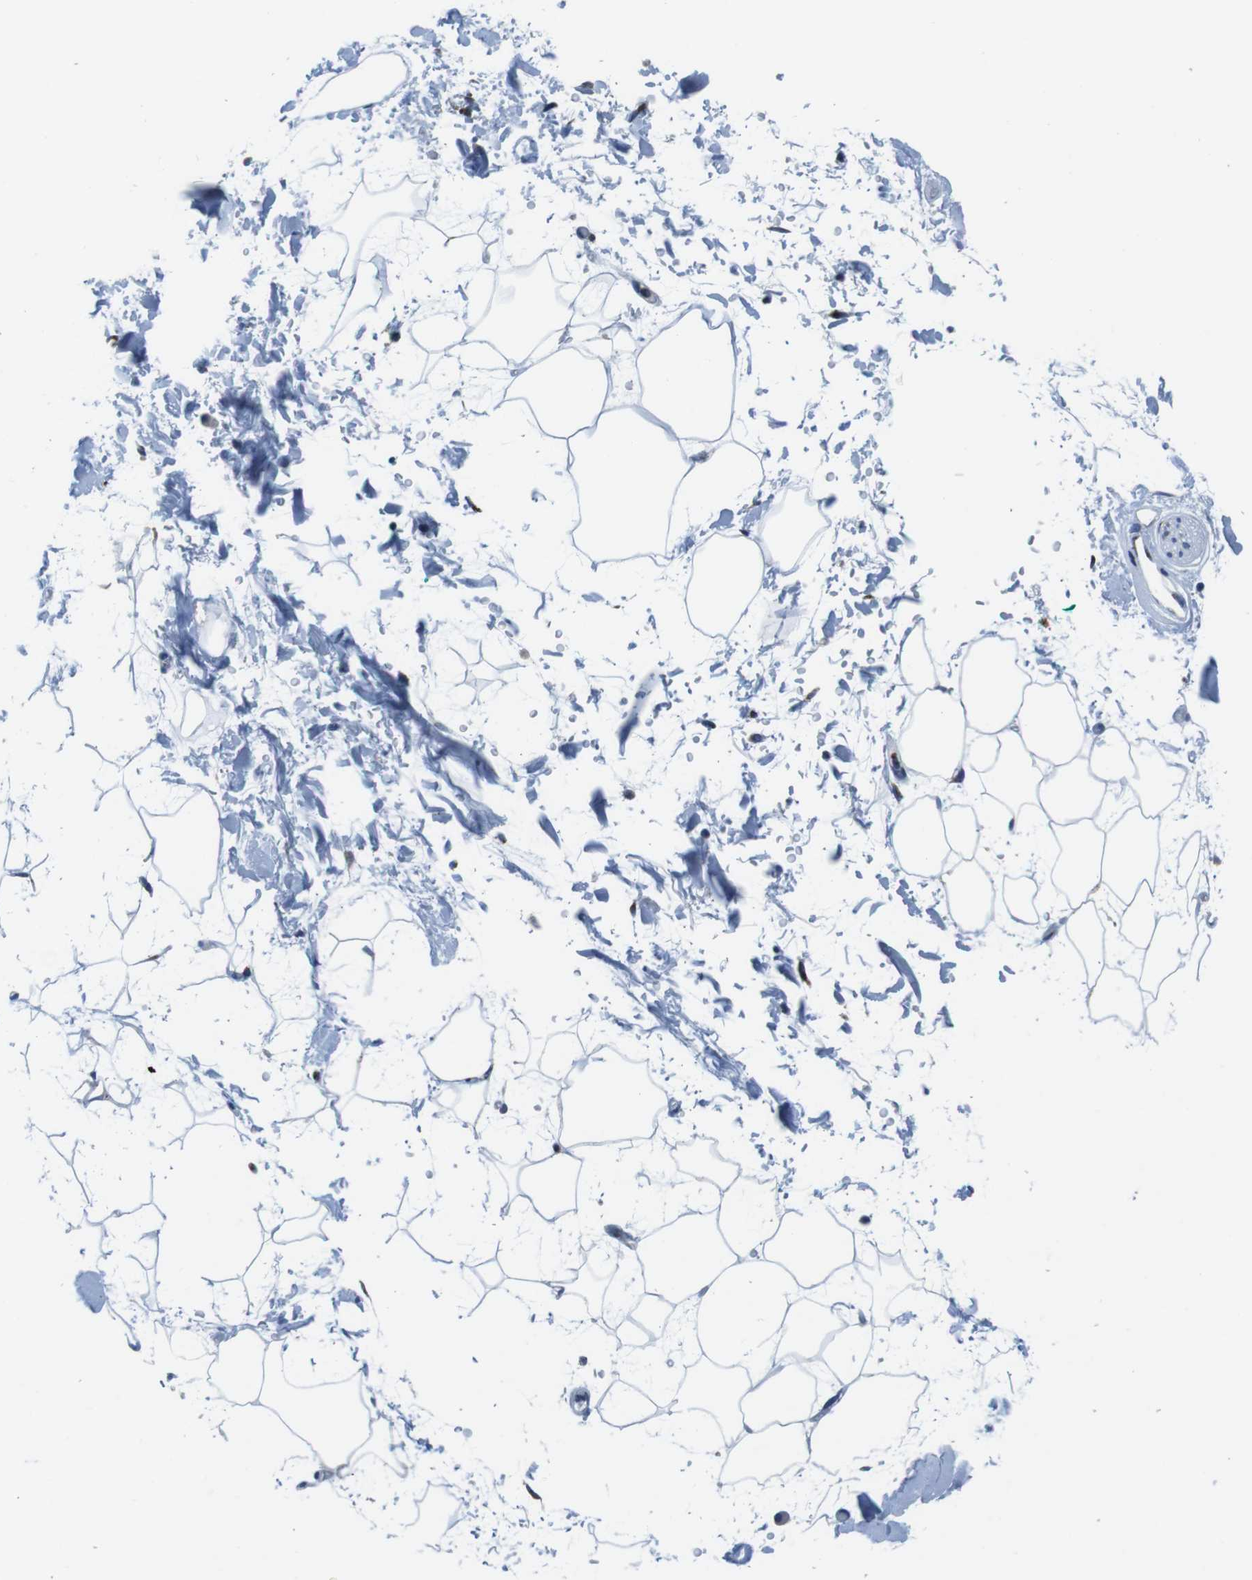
{"staining": {"intensity": "weak", "quantity": "25%-75%", "location": "cytoplasmic/membranous"}, "tissue": "adipose tissue", "cell_type": "Adipocytes", "image_type": "normal", "snomed": [{"axis": "morphology", "description": "Normal tissue, NOS"}, {"axis": "topography", "description": "Soft tissue"}], "caption": "Adipocytes demonstrate low levels of weak cytoplasmic/membranous expression in about 25%-75% of cells in benign human adipose tissue.", "gene": "NUCB2", "patient": {"sex": "male", "age": 72}}